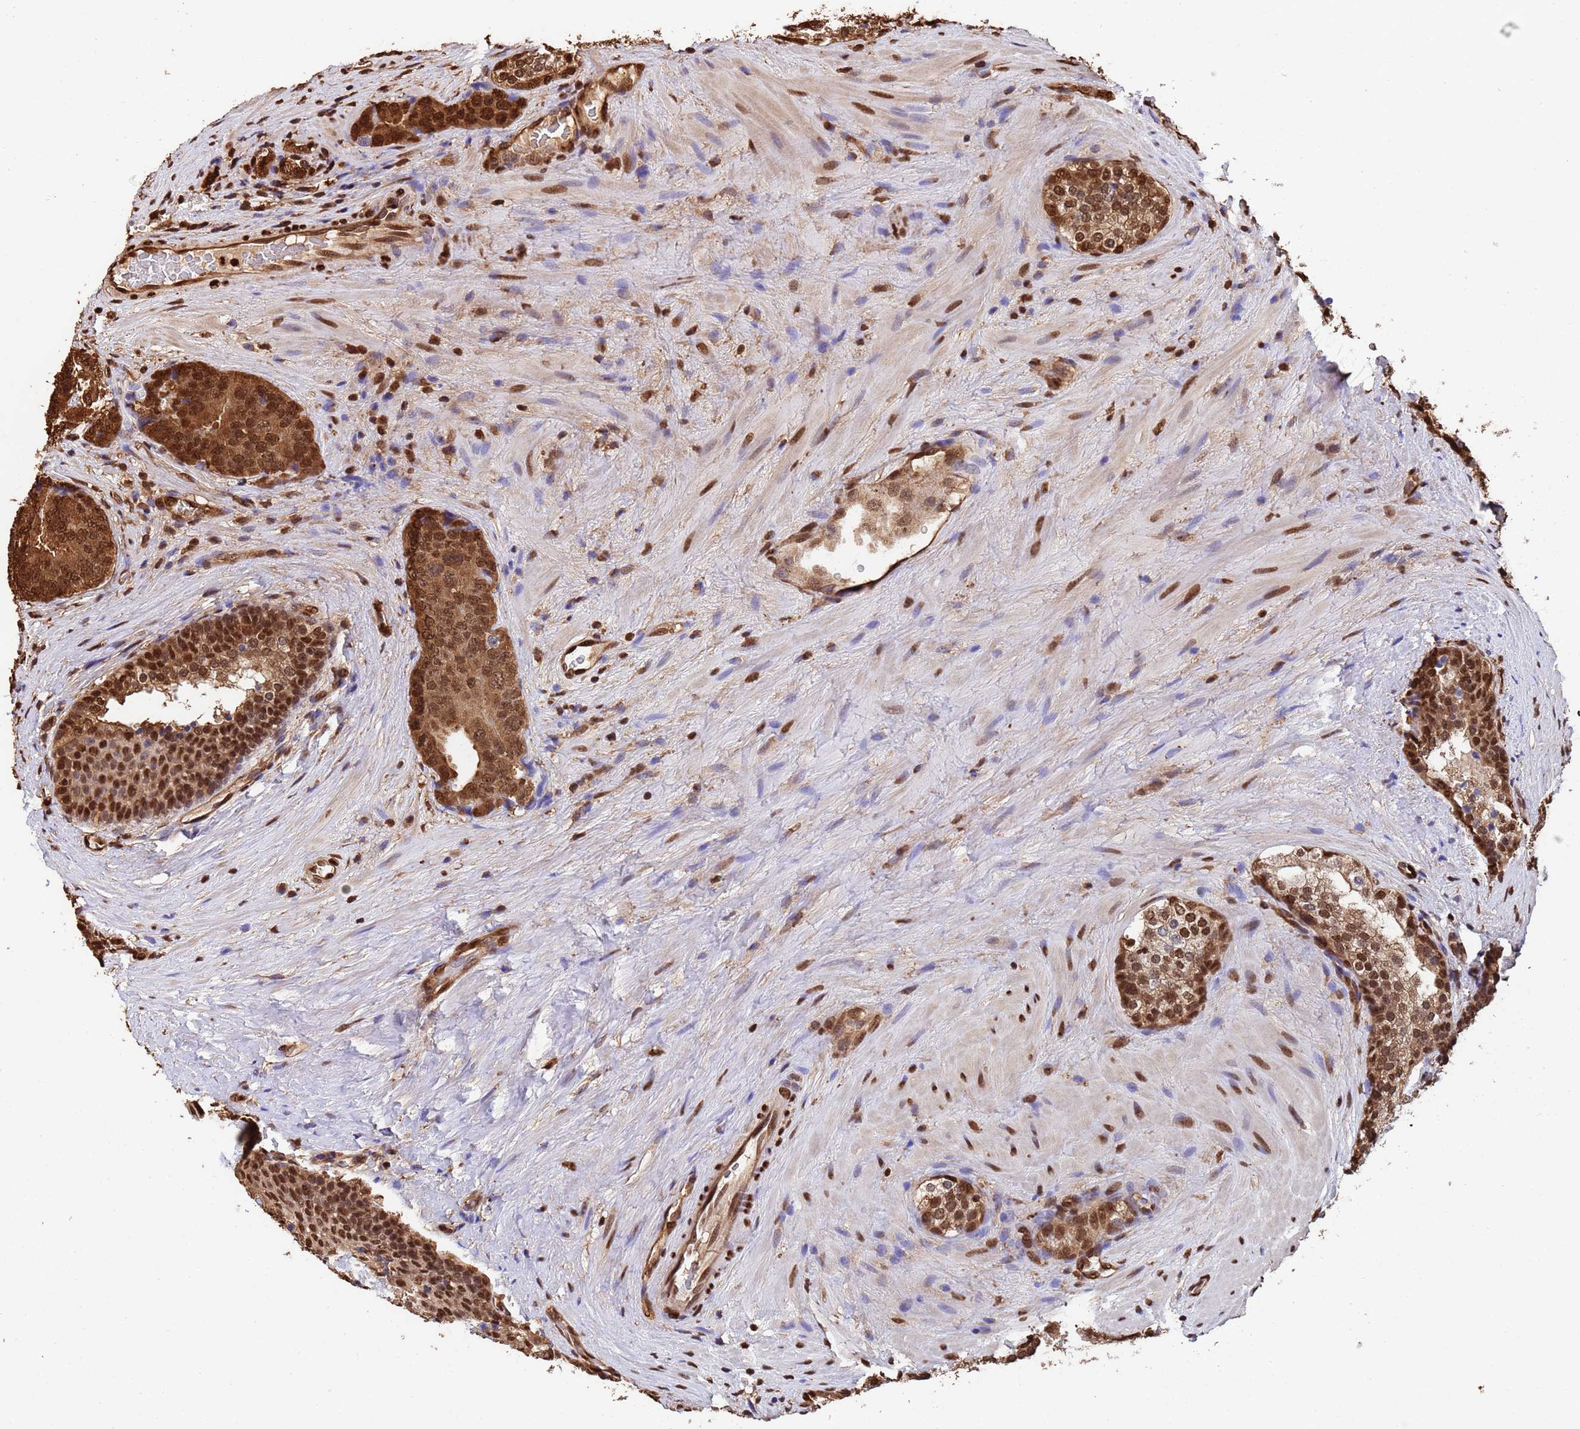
{"staining": {"intensity": "strong", "quantity": ">75%", "location": "cytoplasmic/membranous,nuclear"}, "tissue": "prostate cancer", "cell_type": "Tumor cells", "image_type": "cancer", "snomed": [{"axis": "morphology", "description": "Adenocarcinoma, High grade"}, {"axis": "topography", "description": "Prostate"}], "caption": "A photomicrograph of prostate cancer (high-grade adenocarcinoma) stained for a protein exhibits strong cytoplasmic/membranous and nuclear brown staining in tumor cells.", "gene": "SUMO4", "patient": {"sex": "male", "age": 56}}